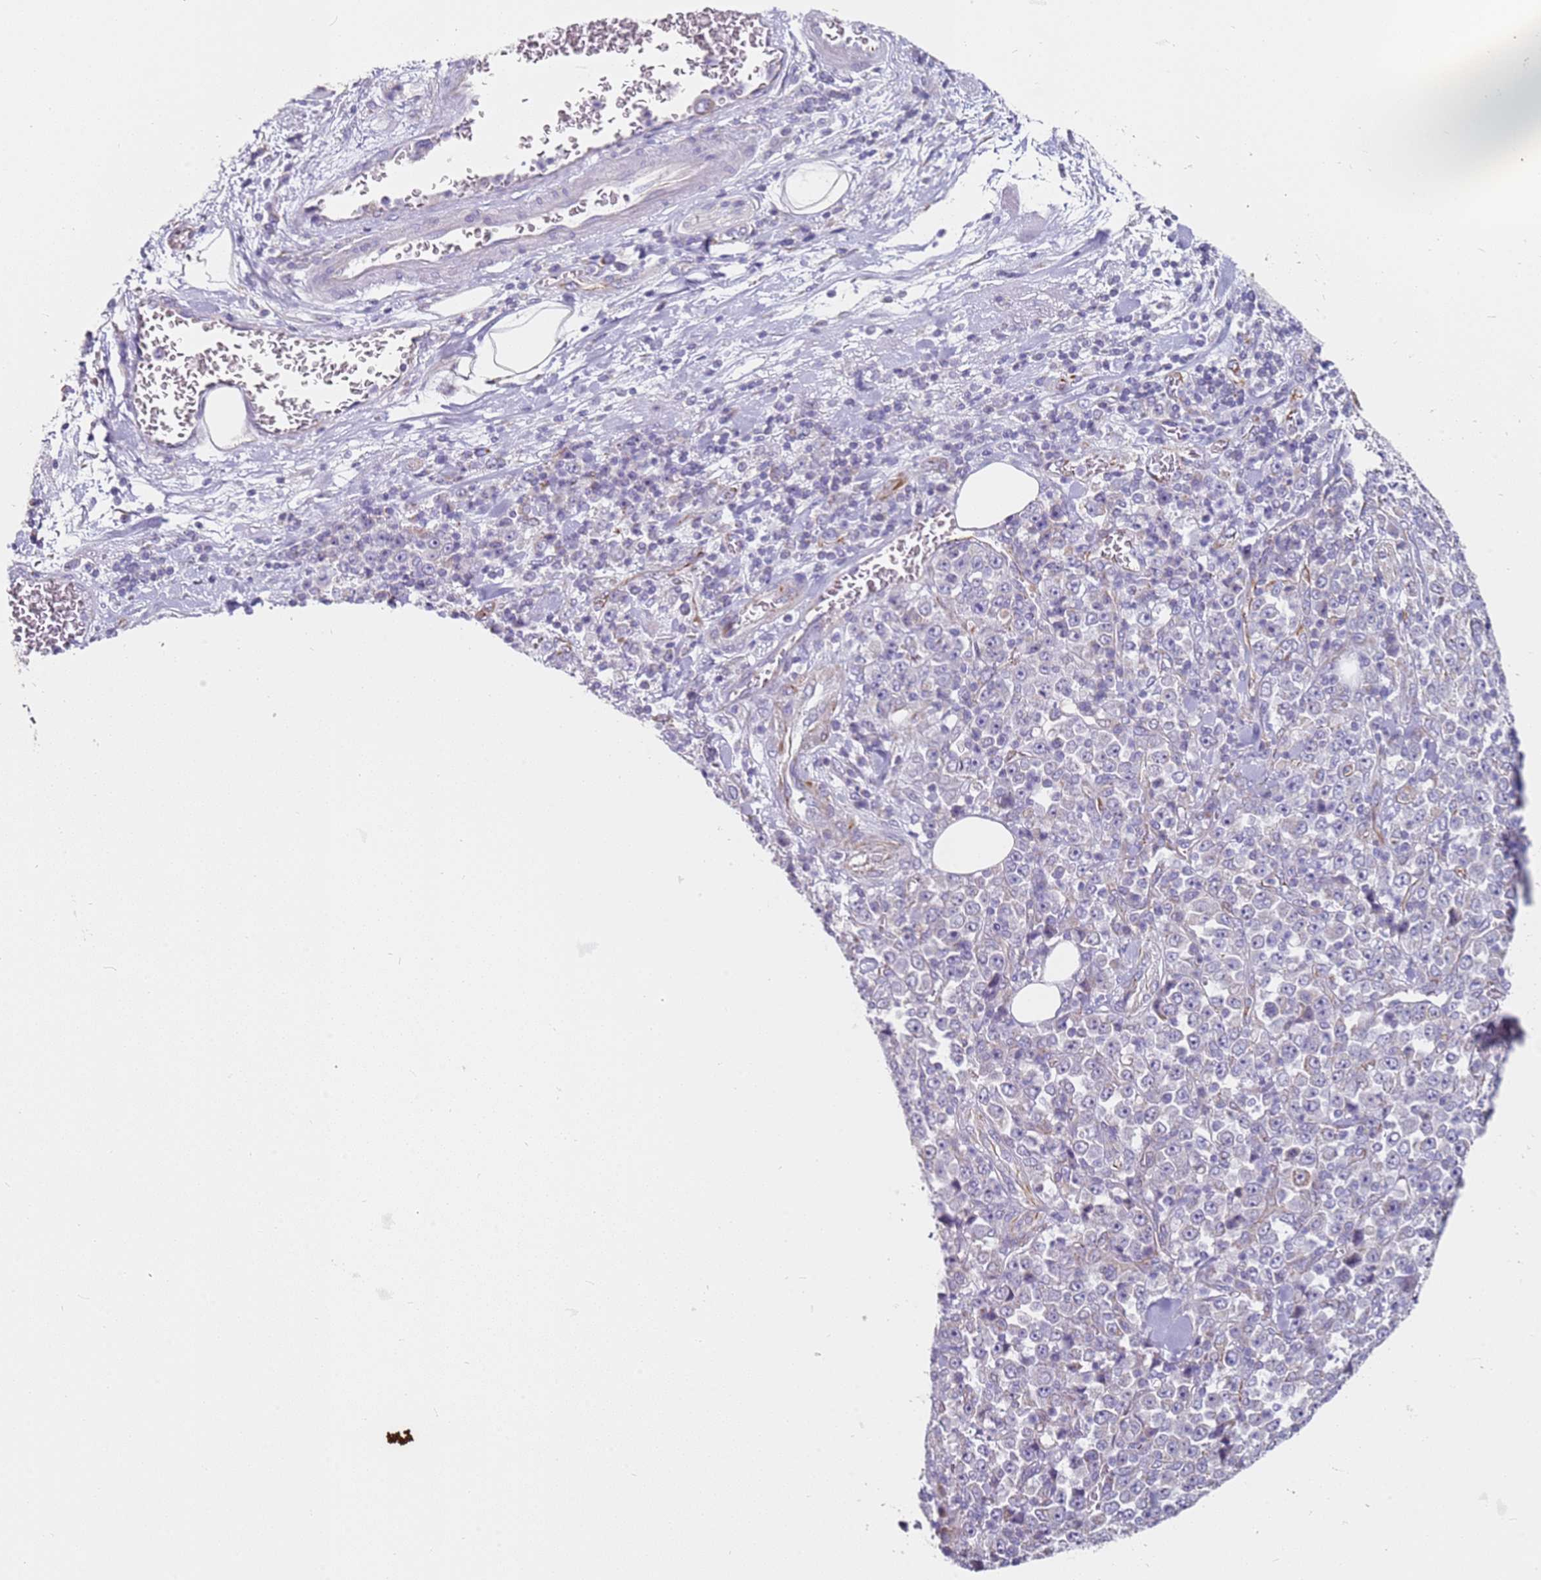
{"staining": {"intensity": "weak", "quantity": "<25%", "location": "cytoplasmic/membranous"}, "tissue": "stomach cancer", "cell_type": "Tumor cells", "image_type": "cancer", "snomed": [{"axis": "morphology", "description": "Normal tissue, NOS"}, {"axis": "morphology", "description": "Adenocarcinoma, NOS"}, {"axis": "topography", "description": "Stomach, upper"}, {"axis": "topography", "description": "Stomach"}], "caption": "A high-resolution histopathology image shows IHC staining of stomach adenocarcinoma, which exhibits no significant staining in tumor cells.", "gene": "ALS2", "patient": {"sex": "male", "age": 59}}